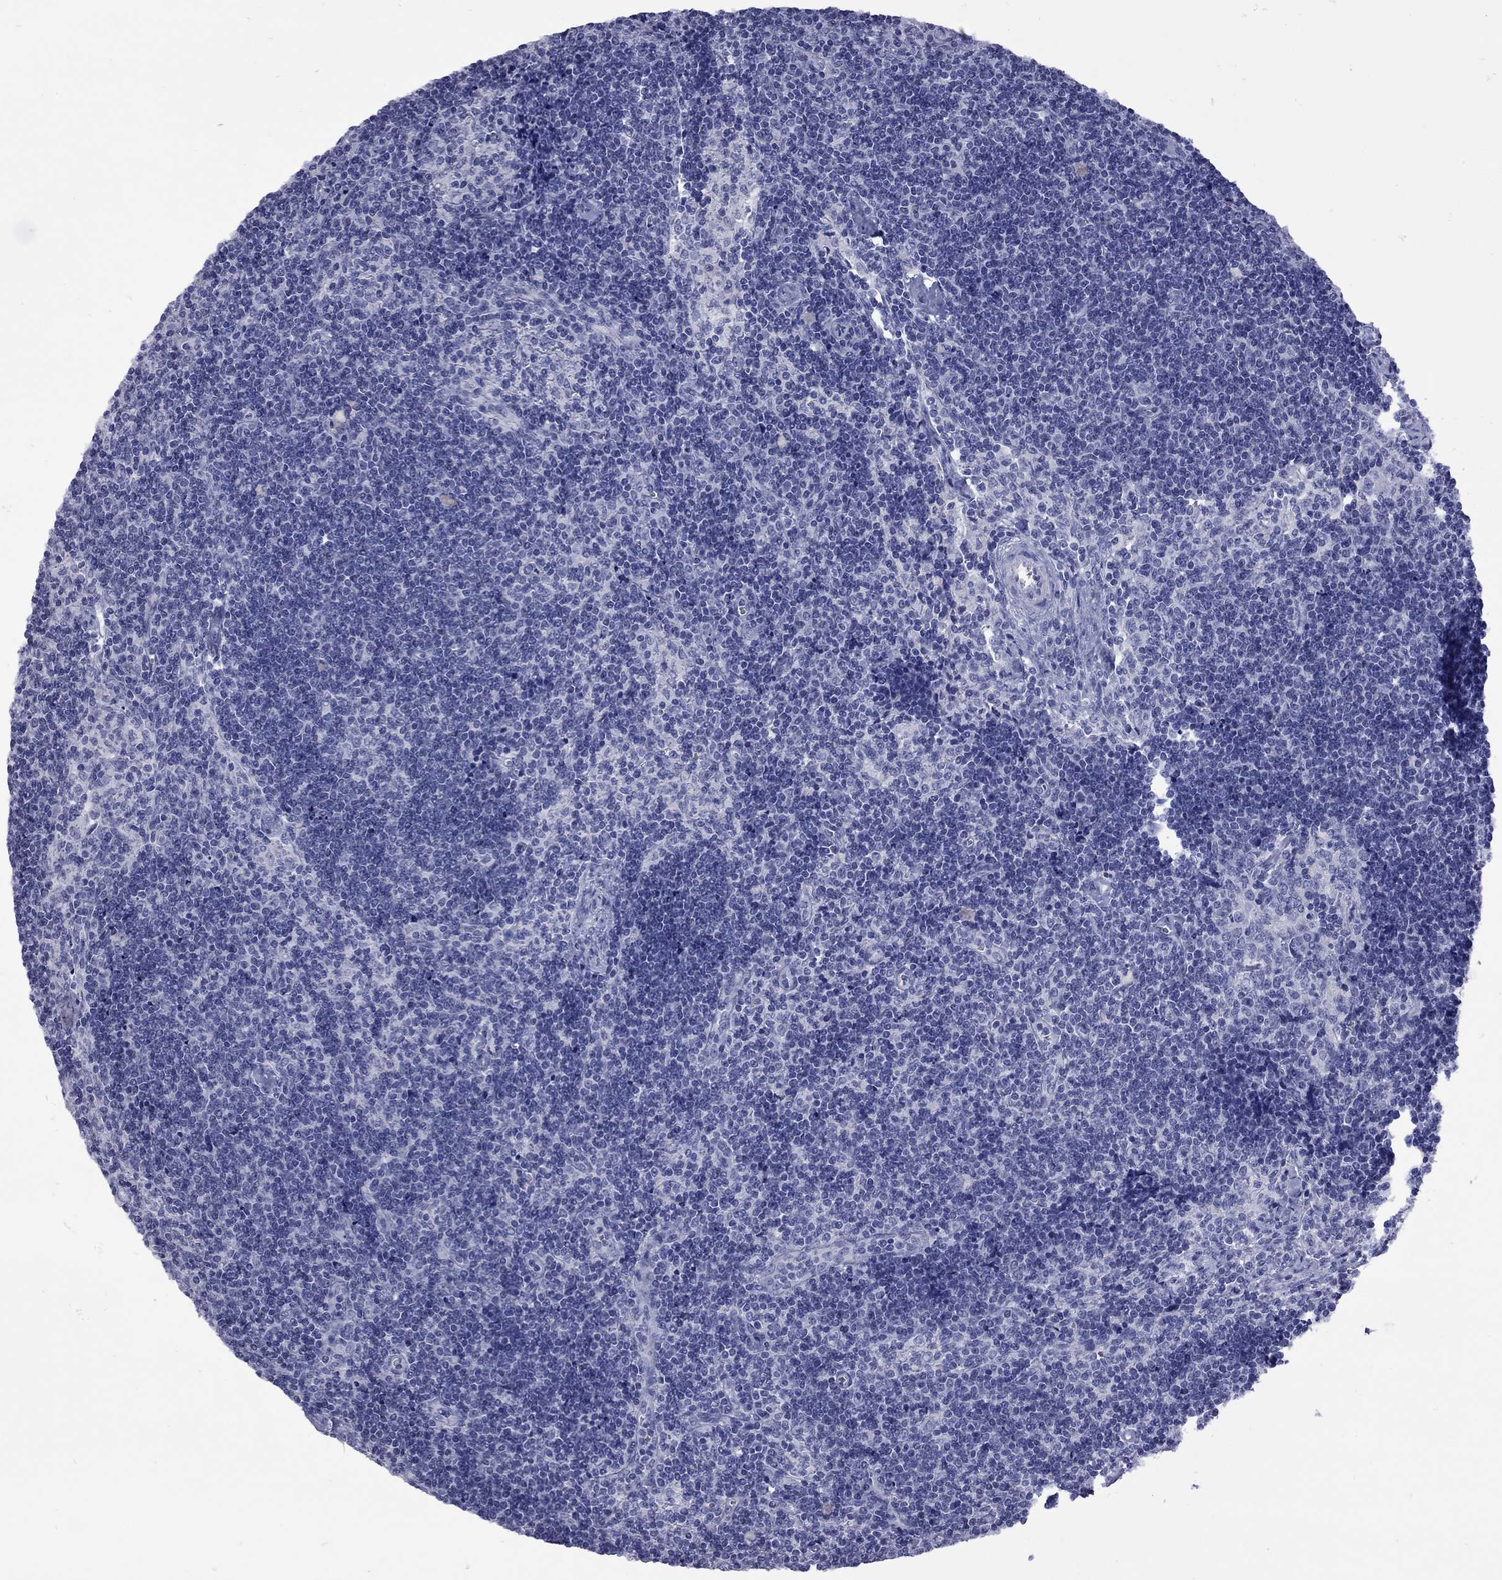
{"staining": {"intensity": "negative", "quantity": "none", "location": "none"}, "tissue": "lymph node", "cell_type": "Germinal center cells", "image_type": "normal", "snomed": [{"axis": "morphology", "description": "Normal tissue, NOS"}, {"axis": "topography", "description": "Lymph node"}], "caption": "This is an immunohistochemistry photomicrograph of normal human lymph node. There is no staining in germinal center cells.", "gene": "EPPIN", "patient": {"sex": "female", "age": 51}}